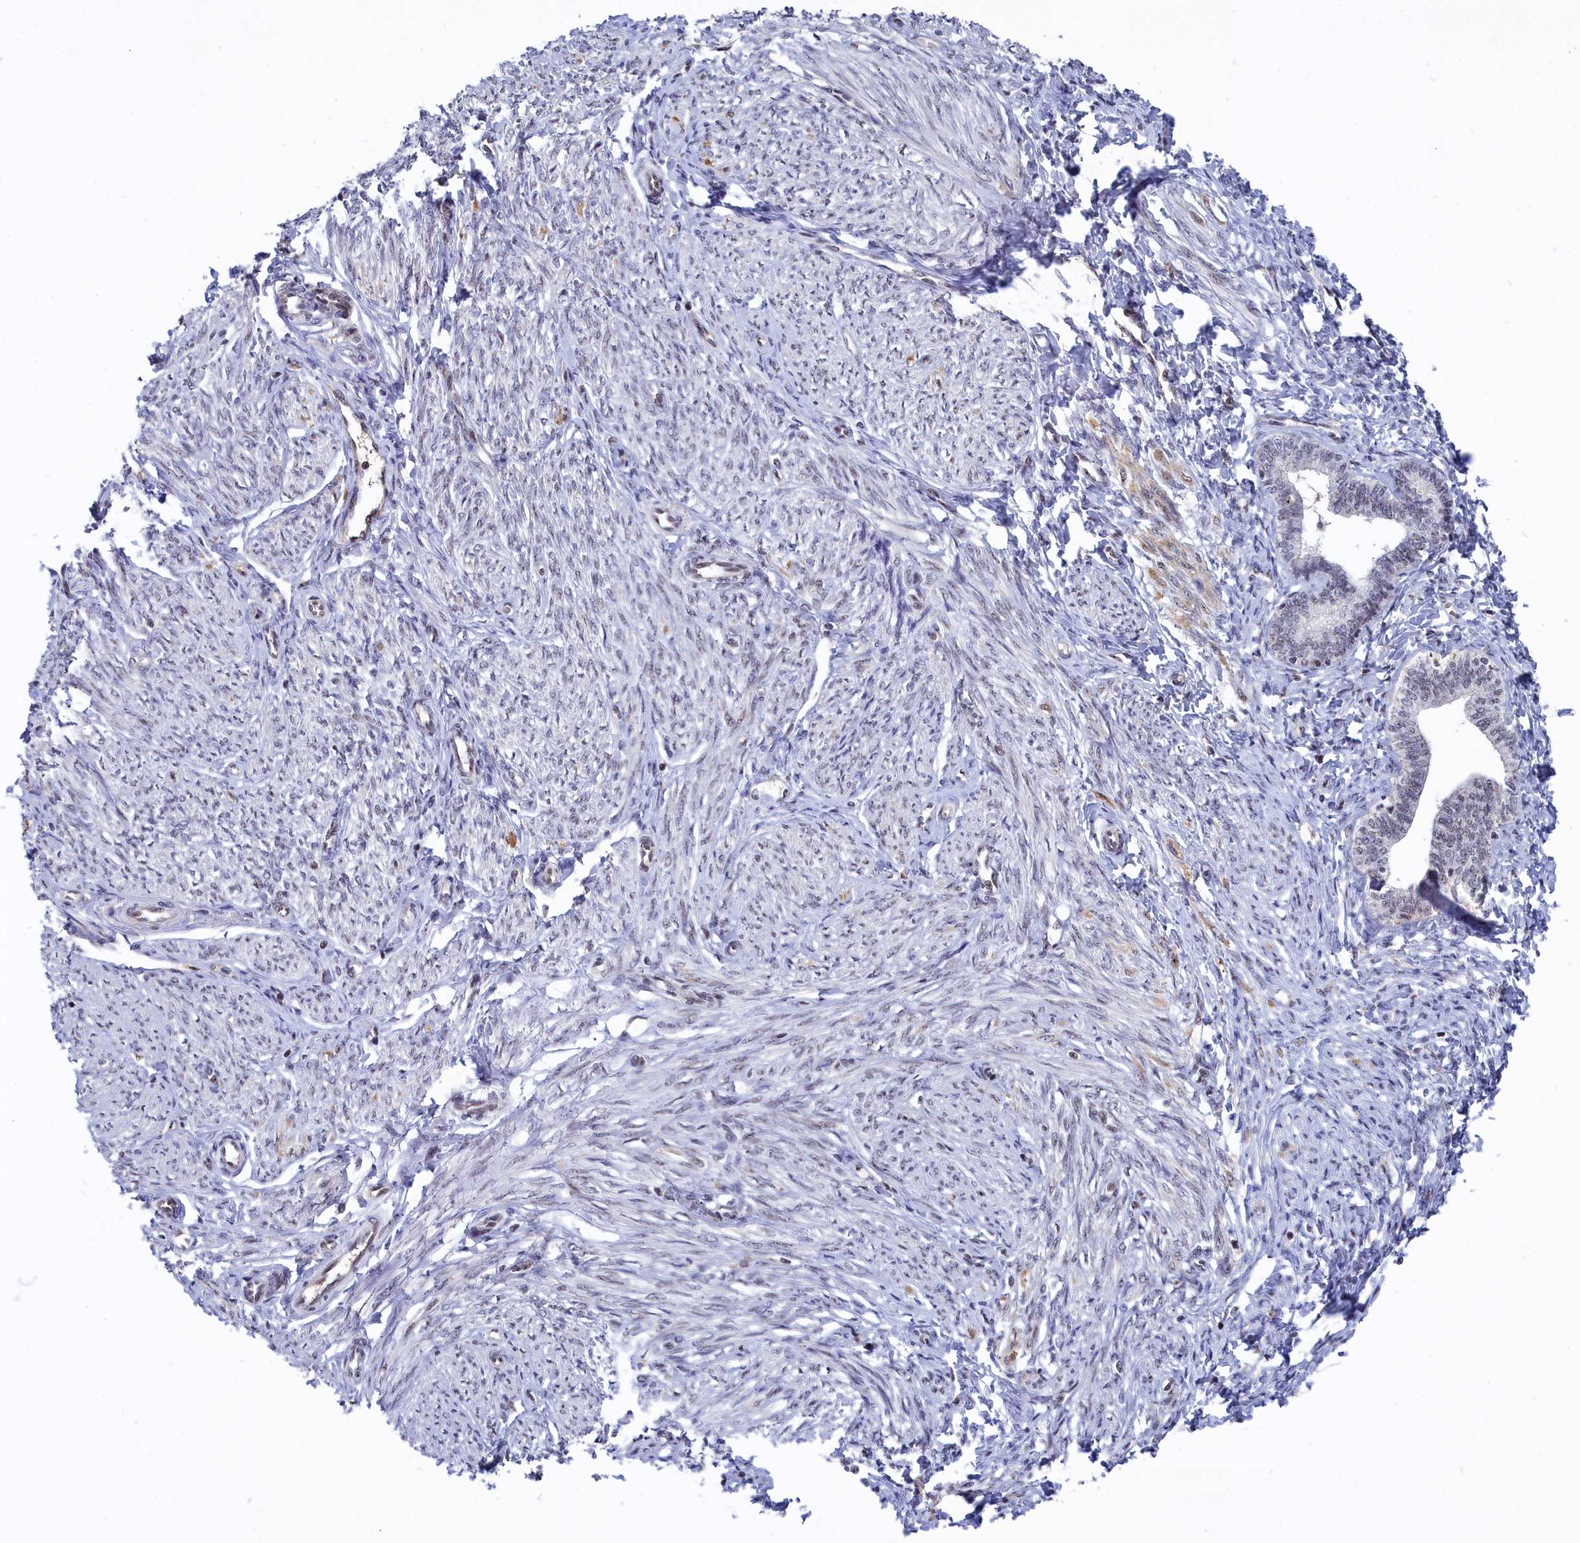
{"staining": {"intensity": "negative", "quantity": "none", "location": "none"}, "tissue": "endometrium", "cell_type": "Cells in endometrial stroma", "image_type": "normal", "snomed": [{"axis": "morphology", "description": "Normal tissue, NOS"}, {"axis": "topography", "description": "Endometrium"}], "caption": "DAB (3,3'-diaminobenzidine) immunohistochemical staining of unremarkable endometrium exhibits no significant positivity in cells in endometrial stroma. (Brightfield microscopy of DAB immunohistochemistry at high magnification).", "gene": "TAB1", "patient": {"sex": "female", "age": 72}}